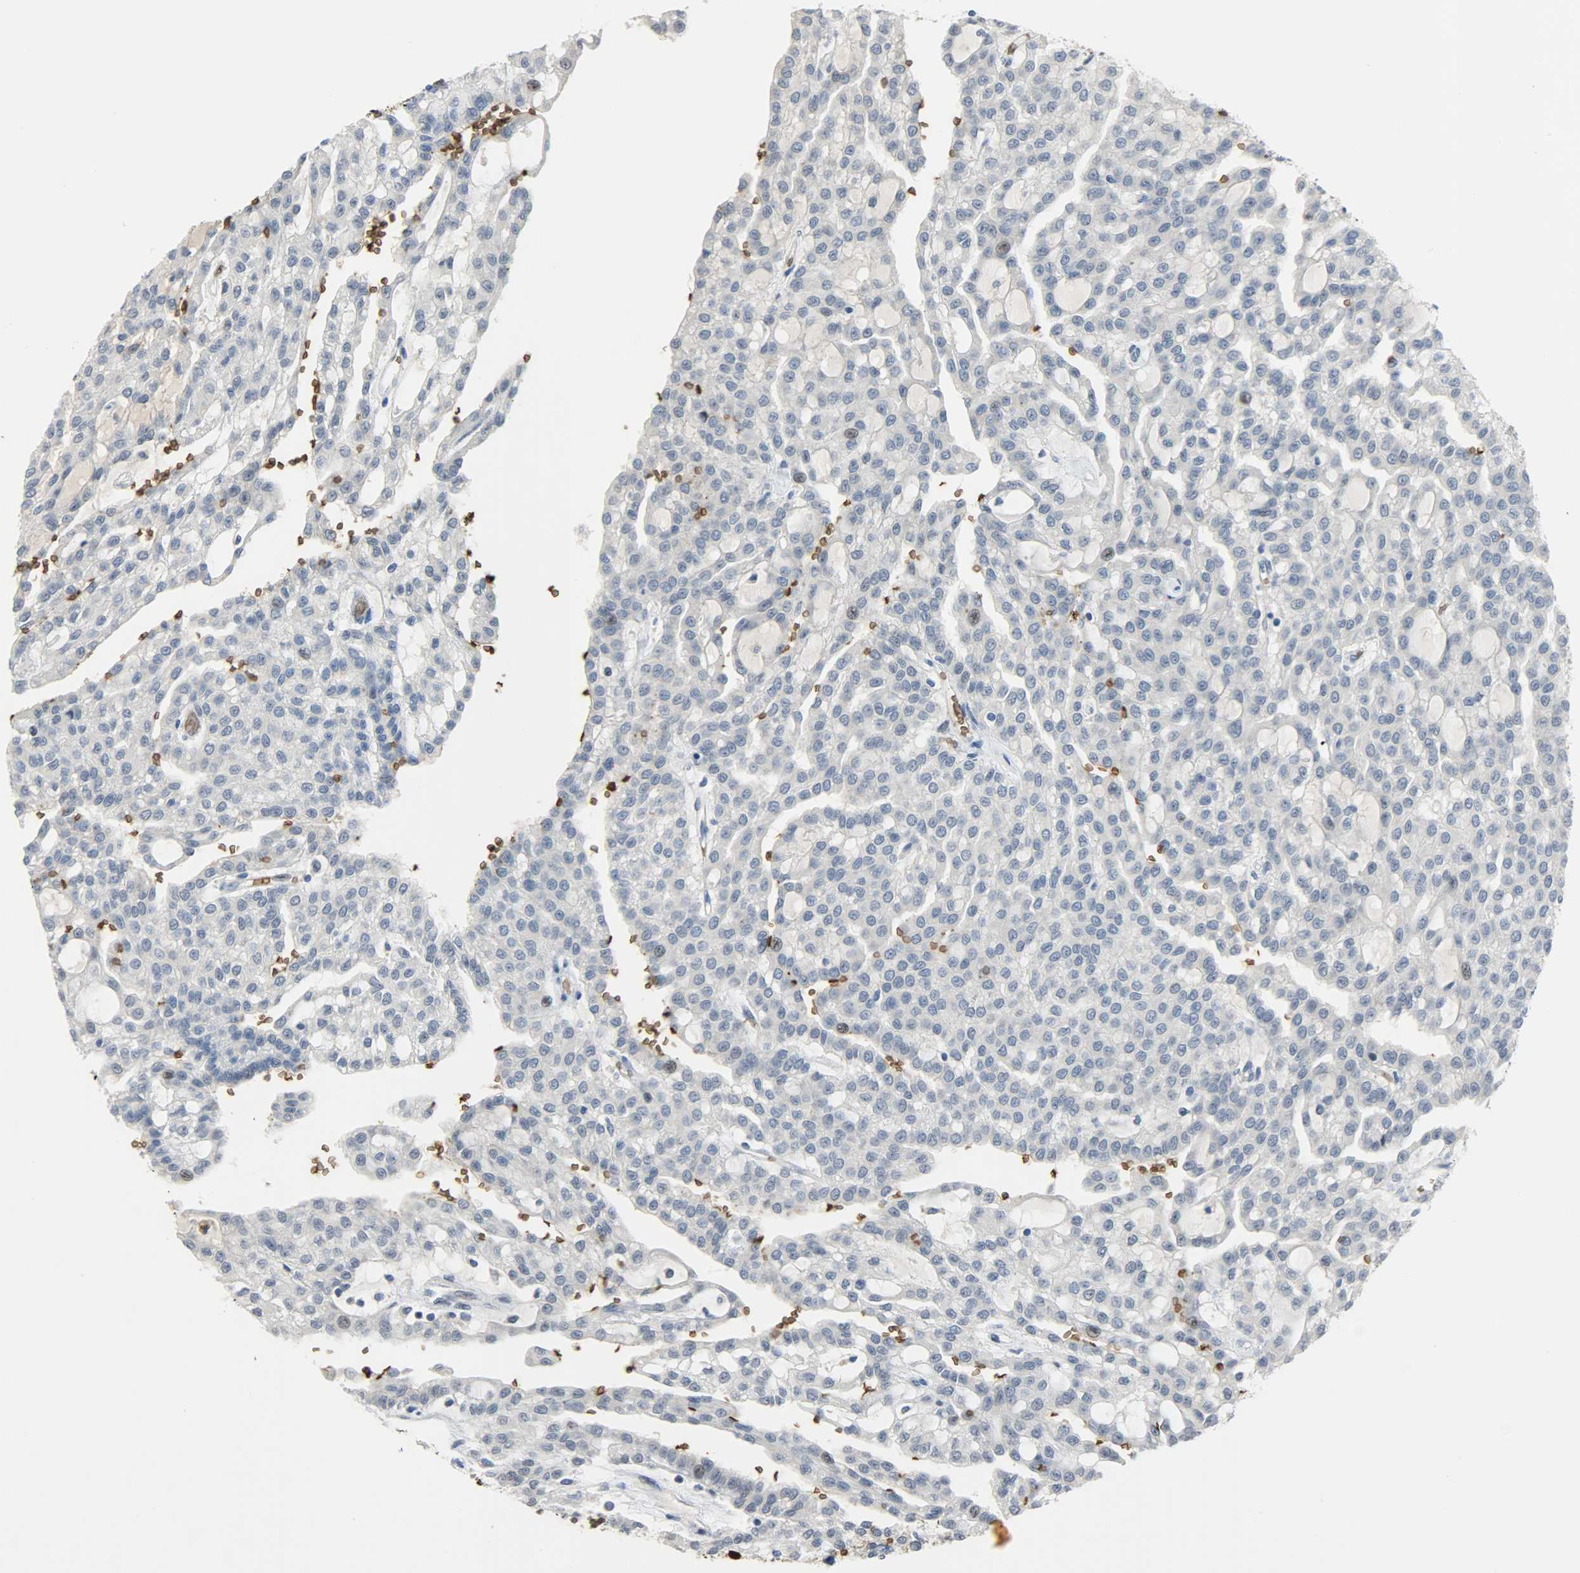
{"staining": {"intensity": "negative", "quantity": "none", "location": "none"}, "tissue": "renal cancer", "cell_type": "Tumor cells", "image_type": "cancer", "snomed": [{"axis": "morphology", "description": "Adenocarcinoma, NOS"}, {"axis": "topography", "description": "Kidney"}], "caption": "An image of renal cancer stained for a protein reveals no brown staining in tumor cells.", "gene": "SNAI1", "patient": {"sex": "male", "age": 63}}